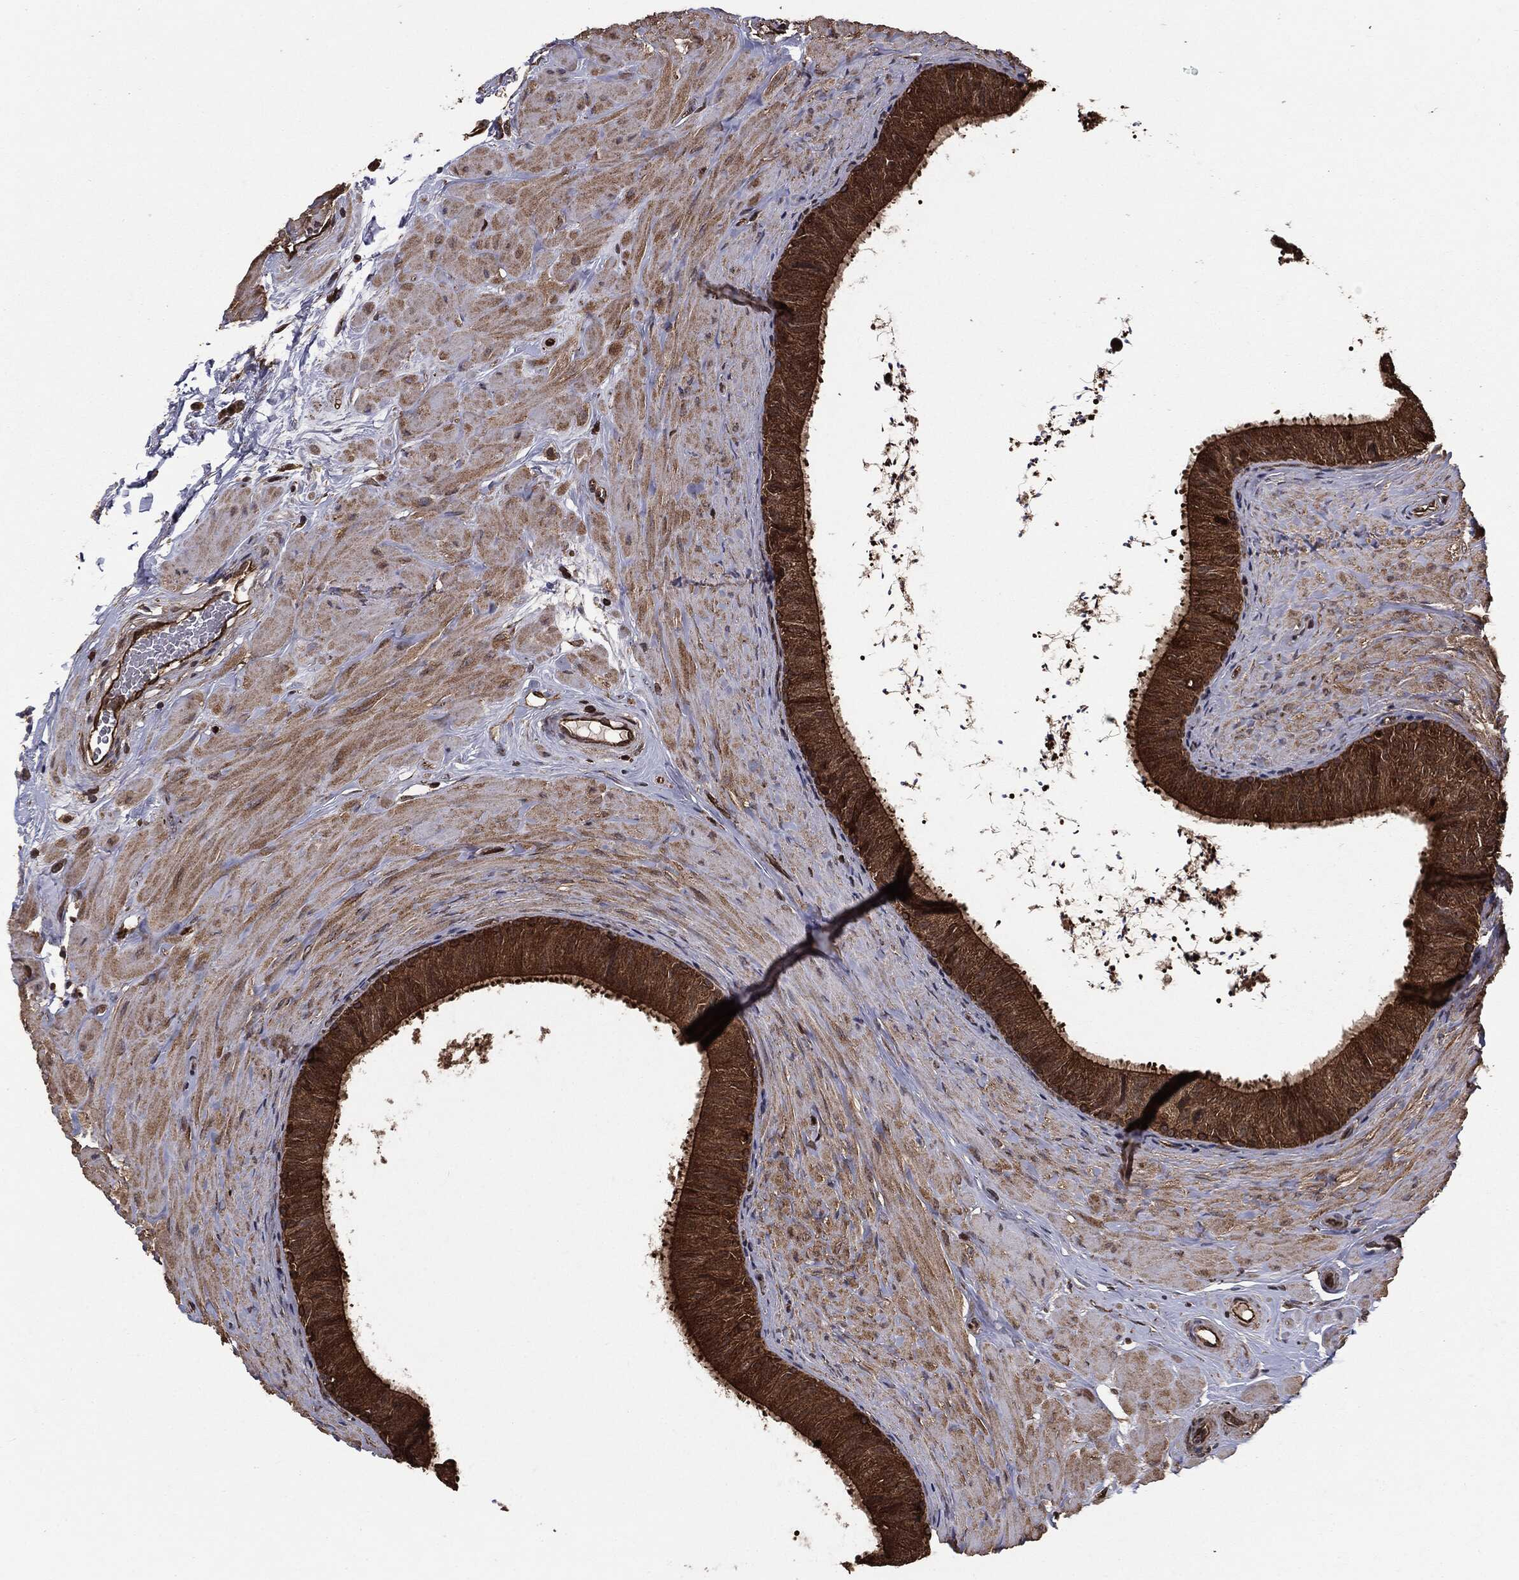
{"staining": {"intensity": "strong", "quantity": ">75%", "location": "cytoplasmic/membranous"}, "tissue": "epididymis", "cell_type": "Glandular cells", "image_type": "normal", "snomed": [{"axis": "morphology", "description": "Normal tissue, NOS"}, {"axis": "topography", "description": "Epididymis"}], "caption": "DAB (3,3'-diaminobenzidine) immunohistochemical staining of normal epididymis shows strong cytoplasmic/membranous protein staining in about >75% of glandular cells. (DAB (3,3'-diaminobenzidine) = brown stain, brightfield microscopy at high magnification).", "gene": "NME1", "patient": {"sex": "male", "age": 34}}